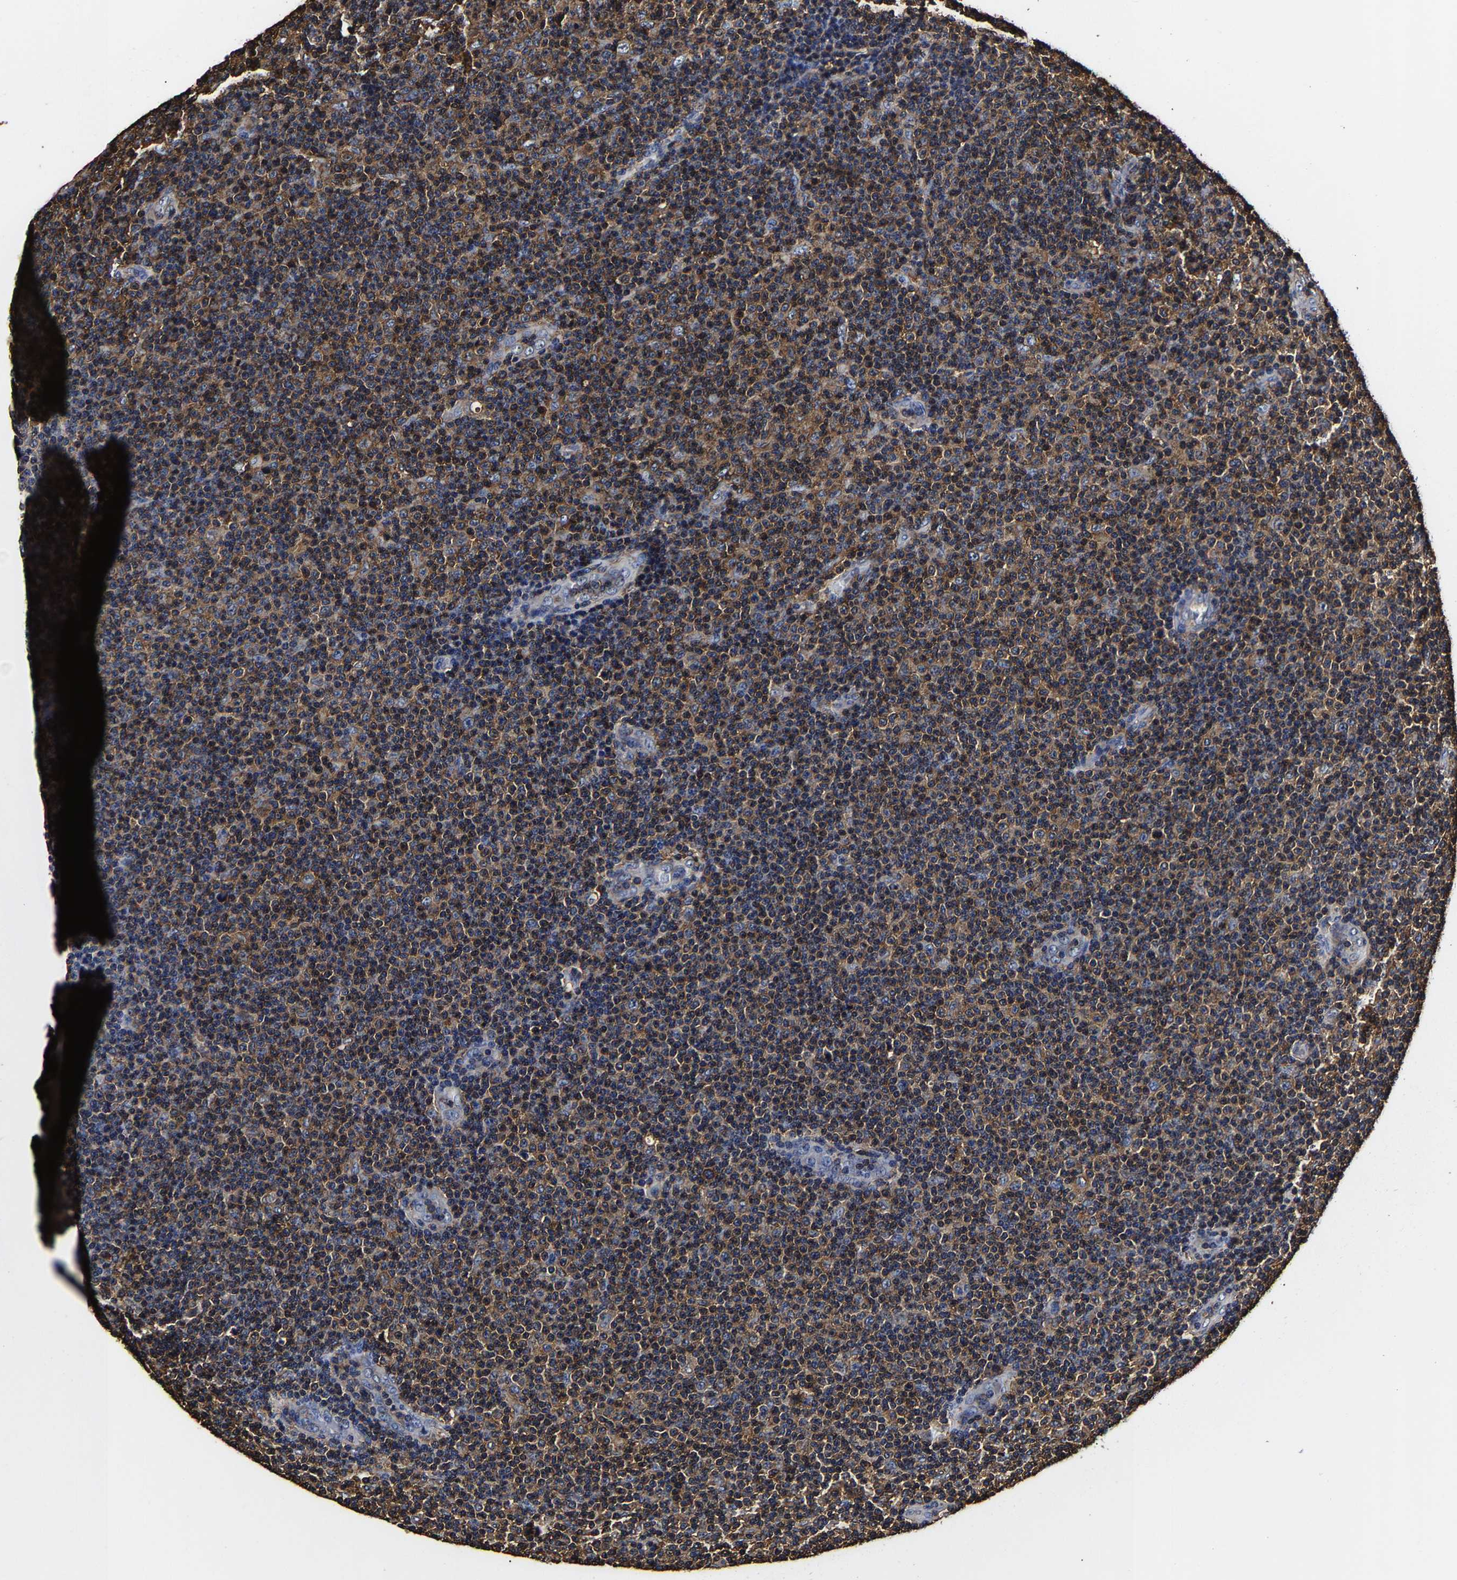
{"staining": {"intensity": "strong", "quantity": "25%-75%", "location": "cytoplasmic/membranous"}, "tissue": "lymphoma", "cell_type": "Tumor cells", "image_type": "cancer", "snomed": [{"axis": "morphology", "description": "Malignant lymphoma, non-Hodgkin's type, Low grade"}, {"axis": "topography", "description": "Lymph node"}], "caption": "IHC of malignant lymphoma, non-Hodgkin's type (low-grade) demonstrates high levels of strong cytoplasmic/membranous expression in about 25%-75% of tumor cells.", "gene": "SSH3", "patient": {"sex": "male", "age": 83}}